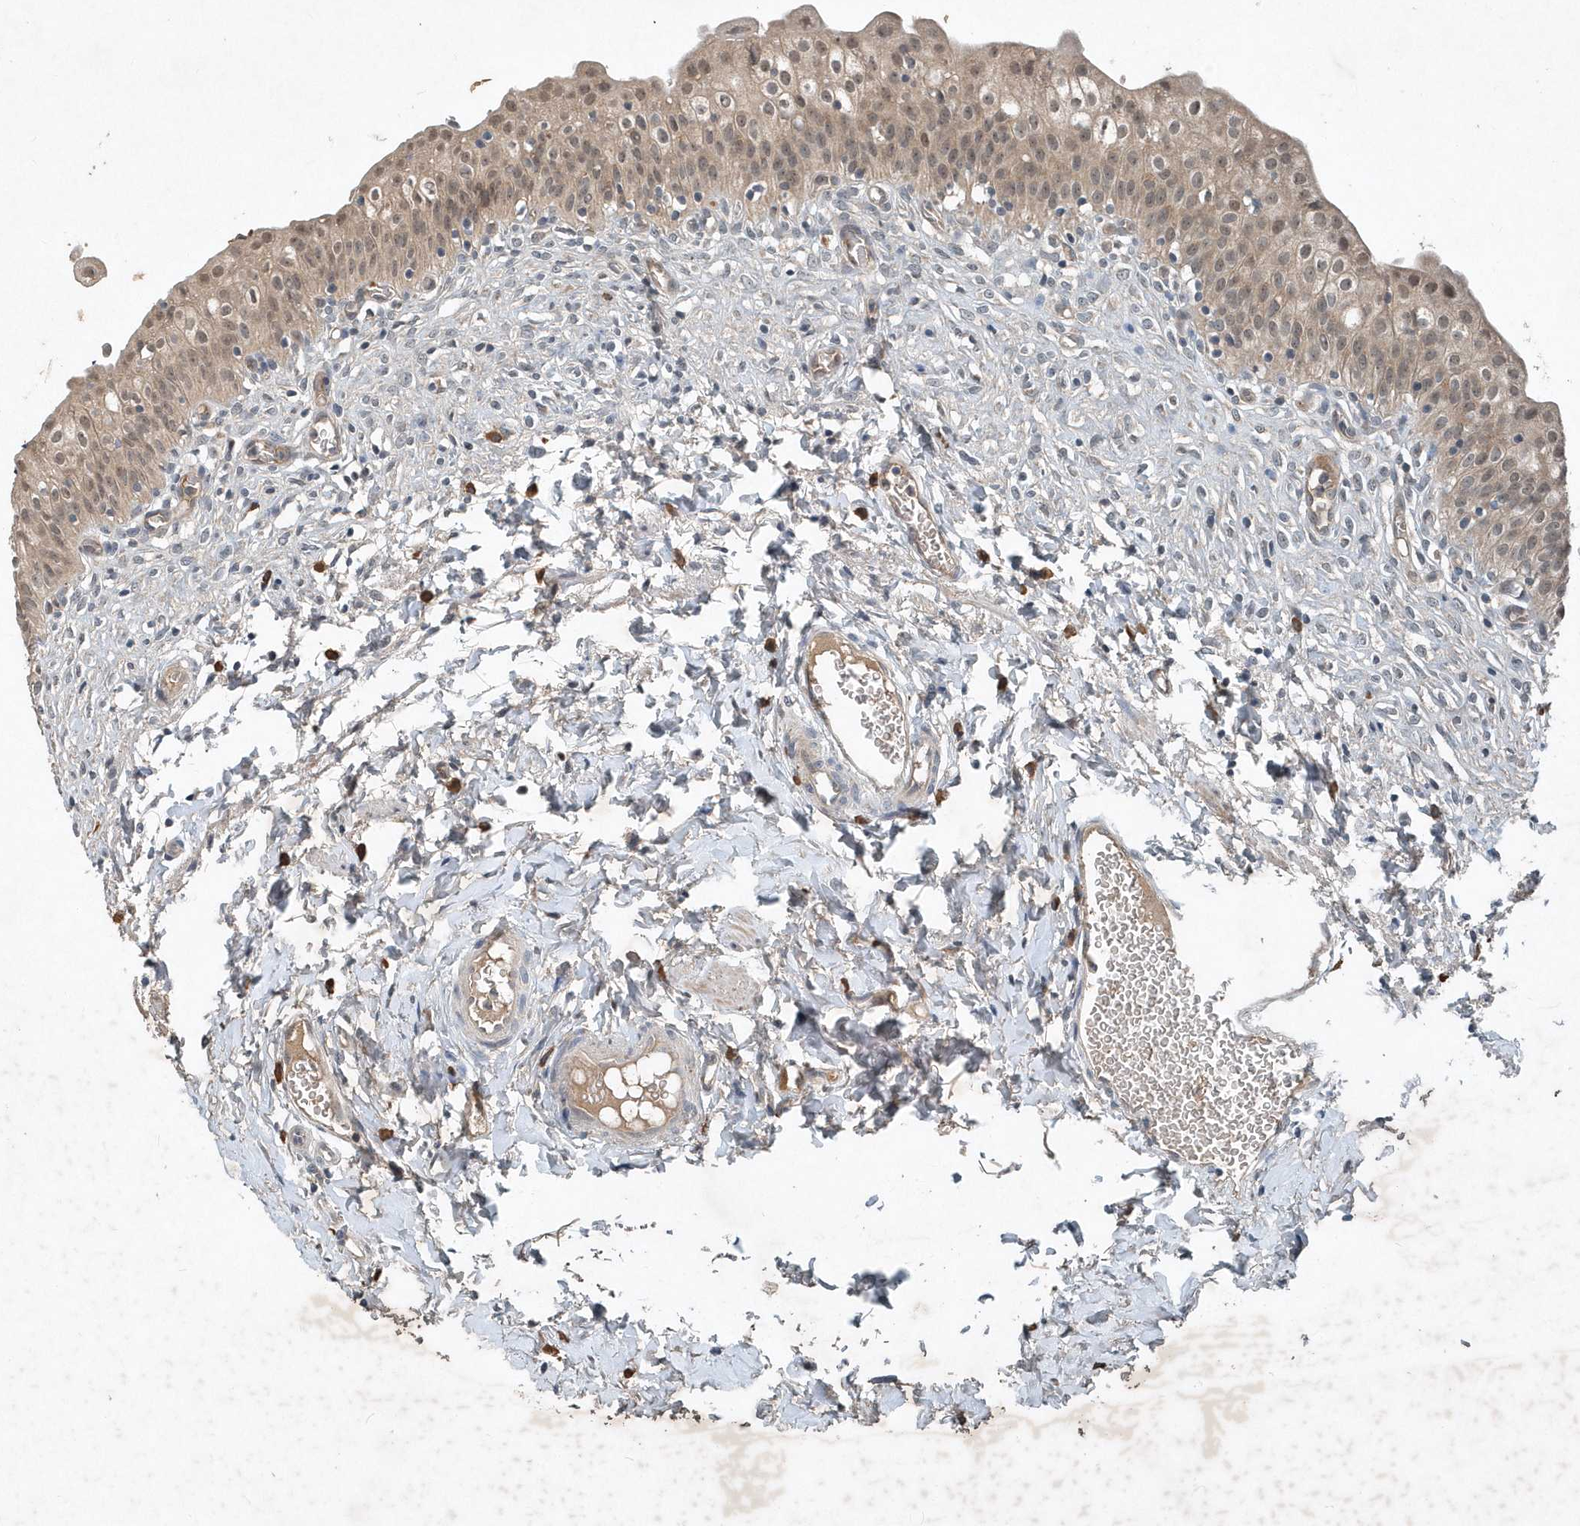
{"staining": {"intensity": "weak", "quantity": ">75%", "location": "cytoplasmic/membranous"}, "tissue": "urinary bladder", "cell_type": "Urothelial cells", "image_type": "normal", "snomed": [{"axis": "morphology", "description": "Normal tissue, NOS"}, {"axis": "topography", "description": "Urinary bladder"}], "caption": "A low amount of weak cytoplasmic/membranous positivity is seen in approximately >75% of urothelial cells in unremarkable urinary bladder.", "gene": "SCFD2", "patient": {"sex": "male", "age": 55}}